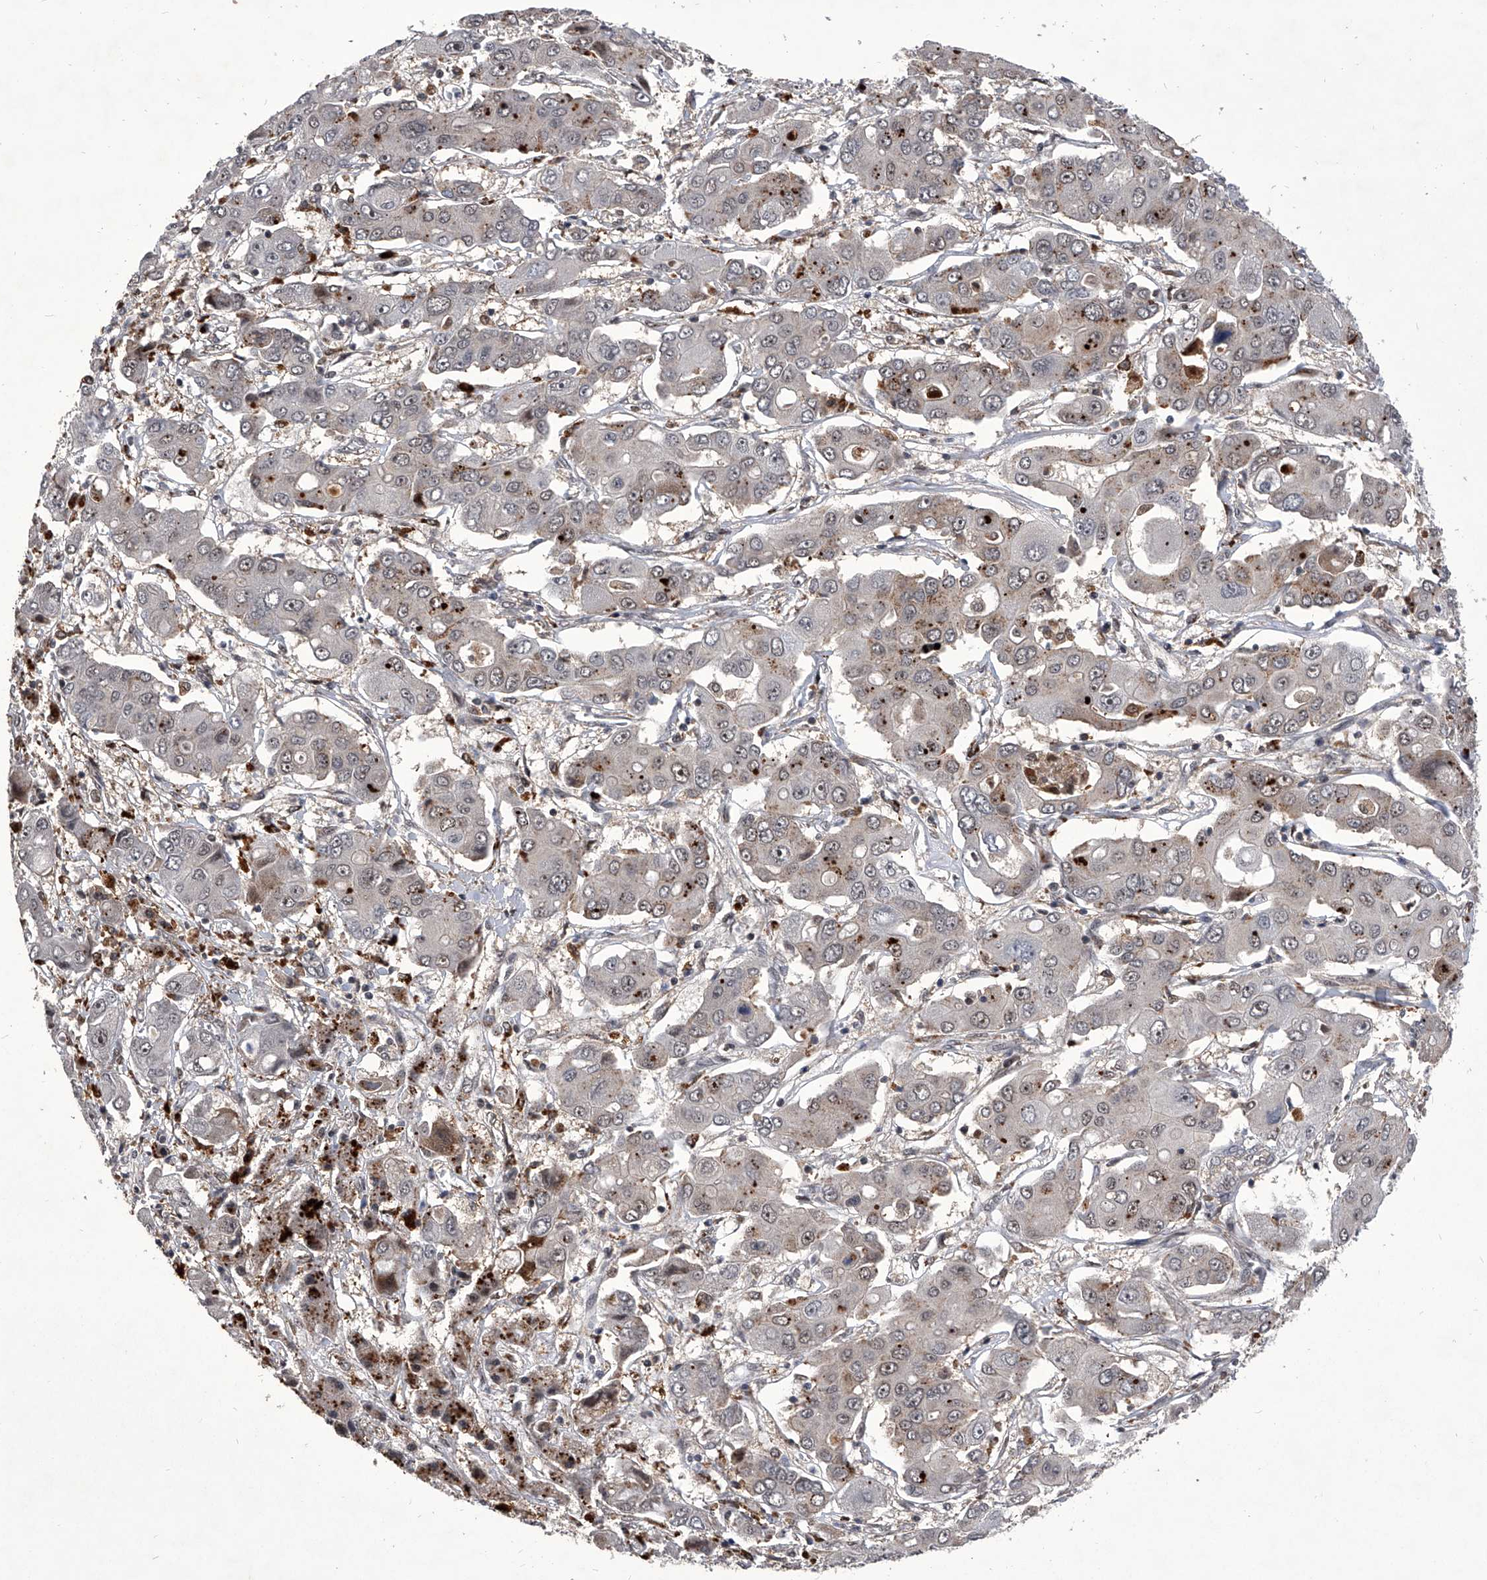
{"staining": {"intensity": "weak", "quantity": "<25%", "location": "cytoplasmic/membranous,nuclear"}, "tissue": "liver cancer", "cell_type": "Tumor cells", "image_type": "cancer", "snomed": [{"axis": "morphology", "description": "Cholangiocarcinoma"}, {"axis": "topography", "description": "Liver"}], "caption": "IHC of liver cancer (cholangiocarcinoma) exhibits no staining in tumor cells. The staining was performed using DAB (3,3'-diaminobenzidine) to visualize the protein expression in brown, while the nuclei were stained in blue with hematoxylin (Magnification: 20x).", "gene": "CMTR1", "patient": {"sex": "male", "age": 67}}